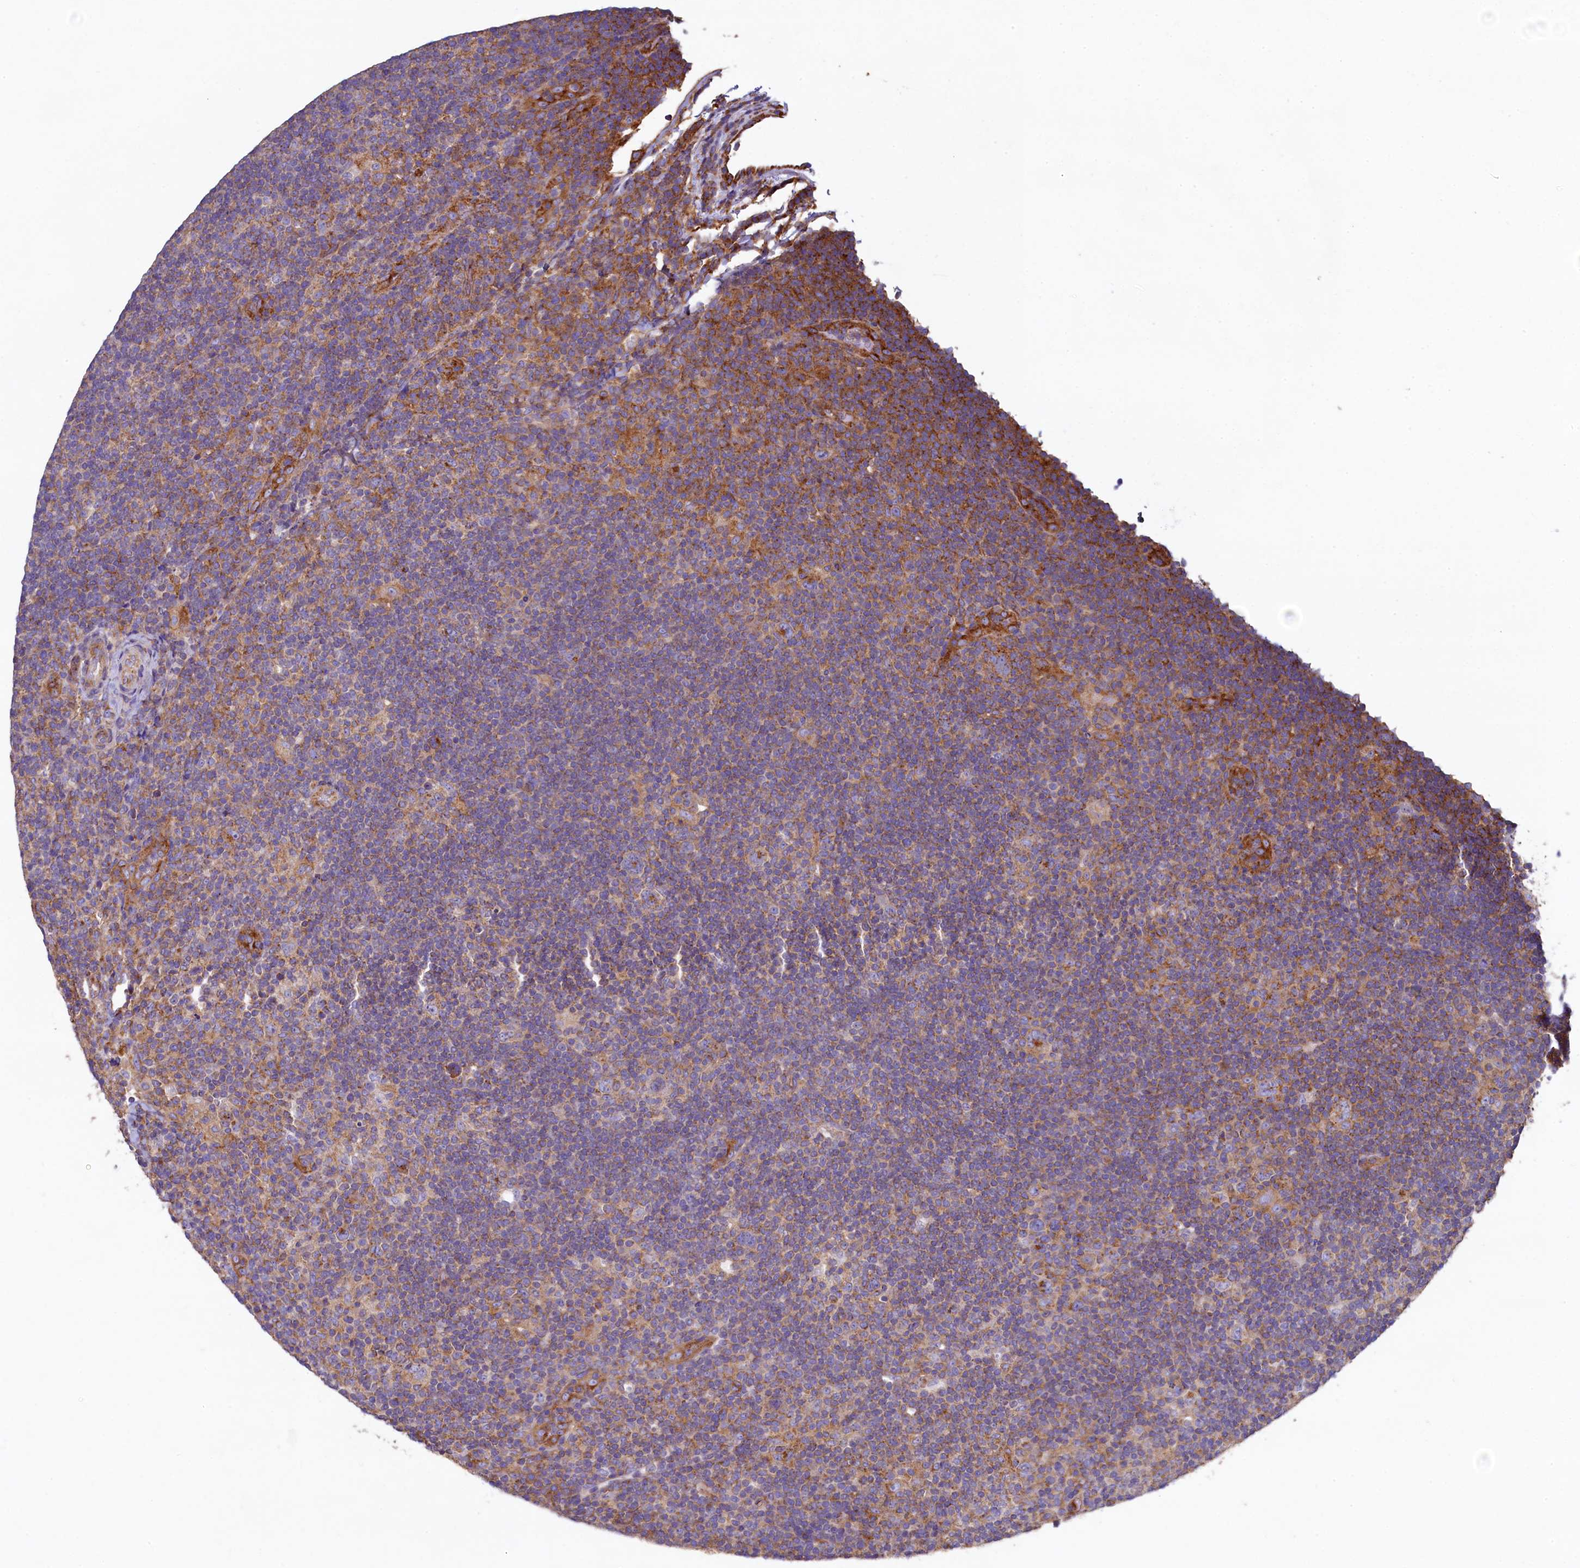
{"staining": {"intensity": "weak", "quantity": "25%-75%", "location": "cytoplasmic/membranous"}, "tissue": "lymphoma", "cell_type": "Tumor cells", "image_type": "cancer", "snomed": [{"axis": "morphology", "description": "Hodgkin's disease, NOS"}, {"axis": "topography", "description": "Lymph node"}], "caption": "About 25%-75% of tumor cells in Hodgkin's disease show weak cytoplasmic/membranous protein positivity as visualized by brown immunohistochemical staining.", "gene": "GPR21", "patient": {"sex": "female", "age": 57}}